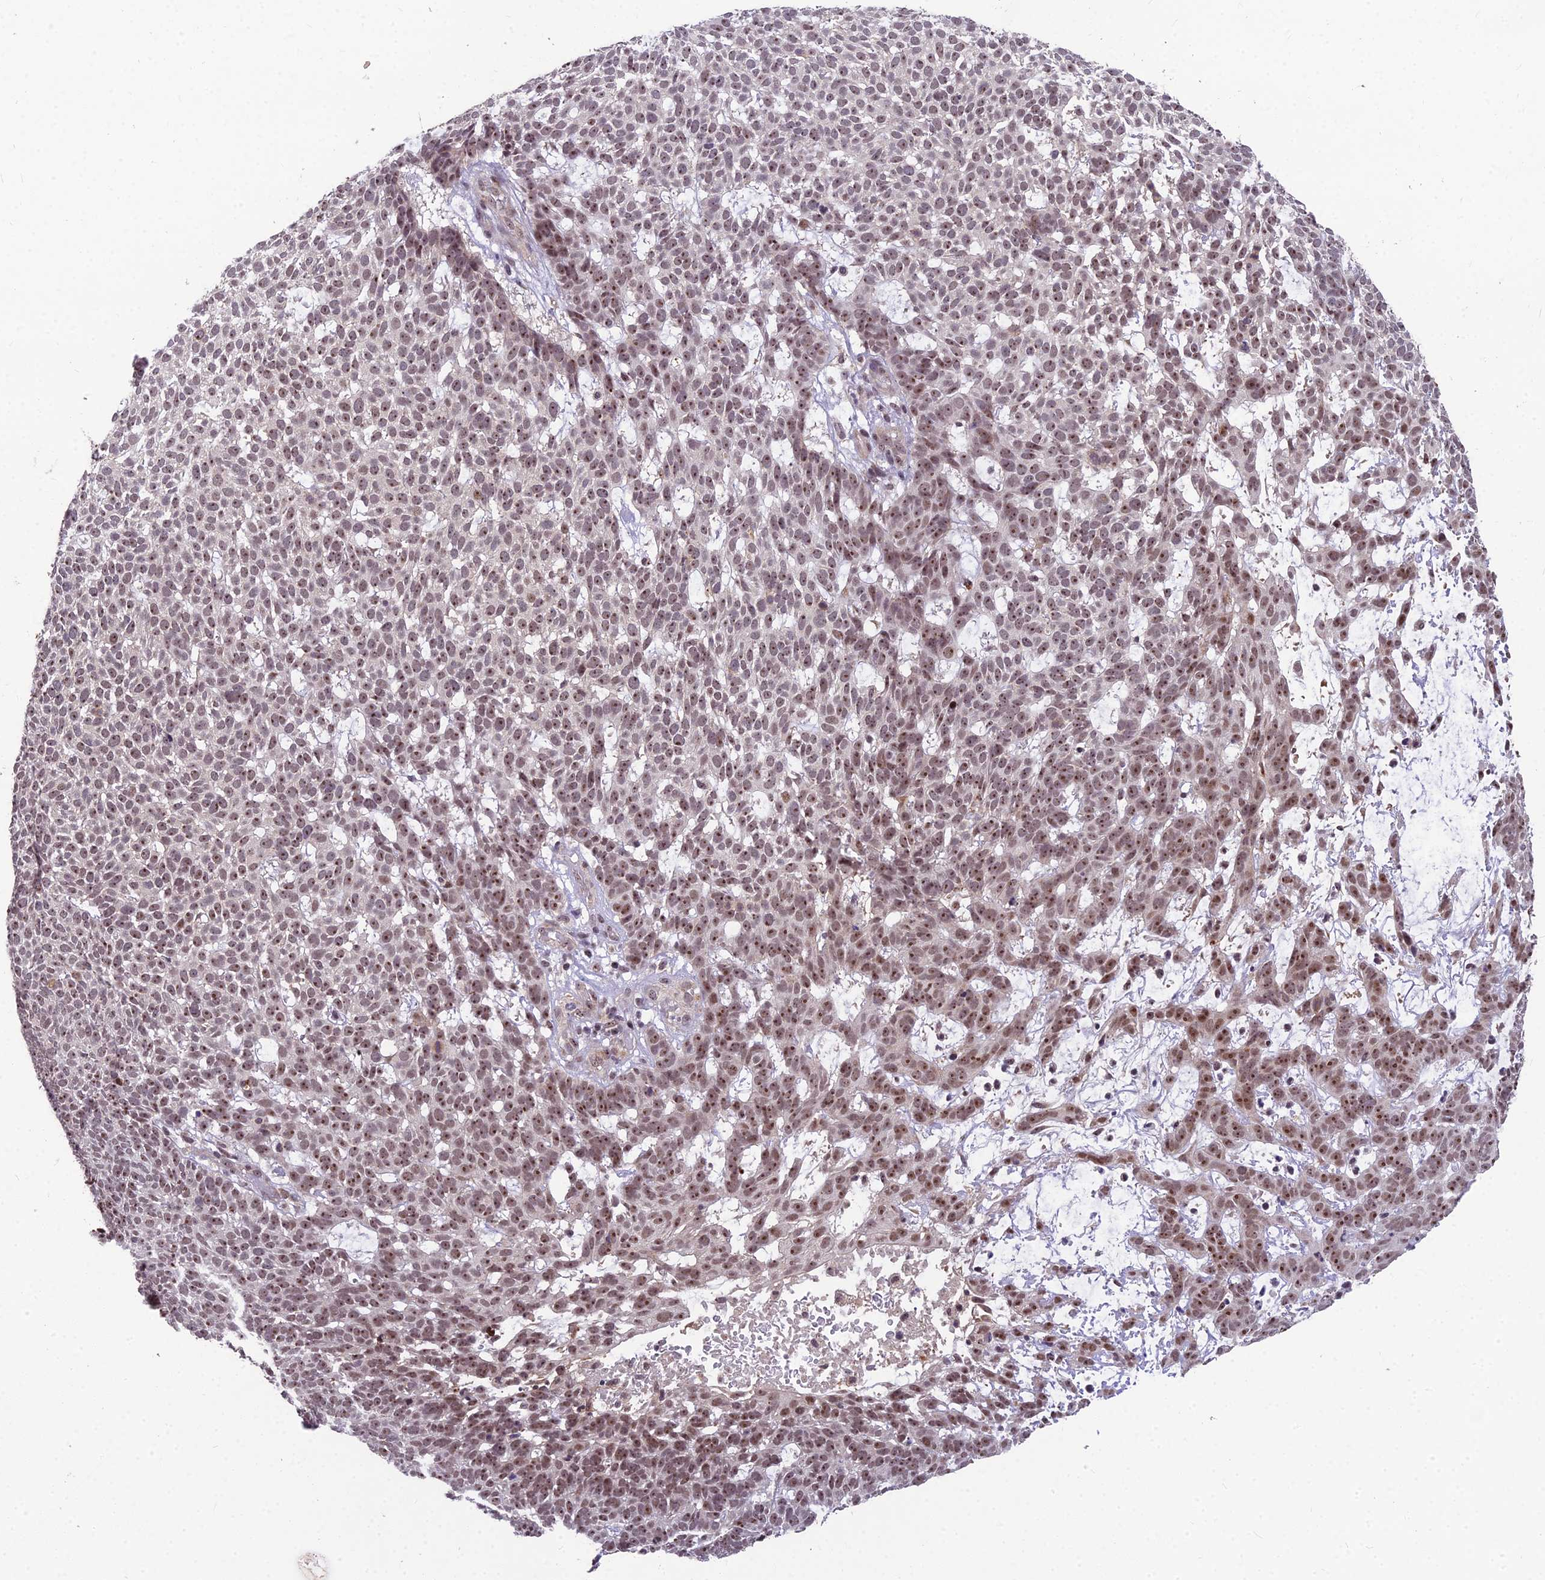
{"staining": {"intensity": "moderate", "quantity": ">75%", "location": "nuclear"}, "tissue": "skin cancer", "cell_type": "Tumor cells", "image_type": "cancer", "snomed": [{"axis": "morphology", "description": "Basal cell carcinoma"}, {"axis": "topography", "description": "Skin"}], "caption": "Brown immunohistochemical staining in human skin cancer displays moderate nuclear staining in approximately >75% of tumor cells. The staining is performed using DAB (3,3'-diaminobenzidine) brown chromogen to label protein expression. The nuclei are counter-stained blue using hematoxylin.", "gene": "ZNF333", "patient": {"sex": "female", "age": 78}}